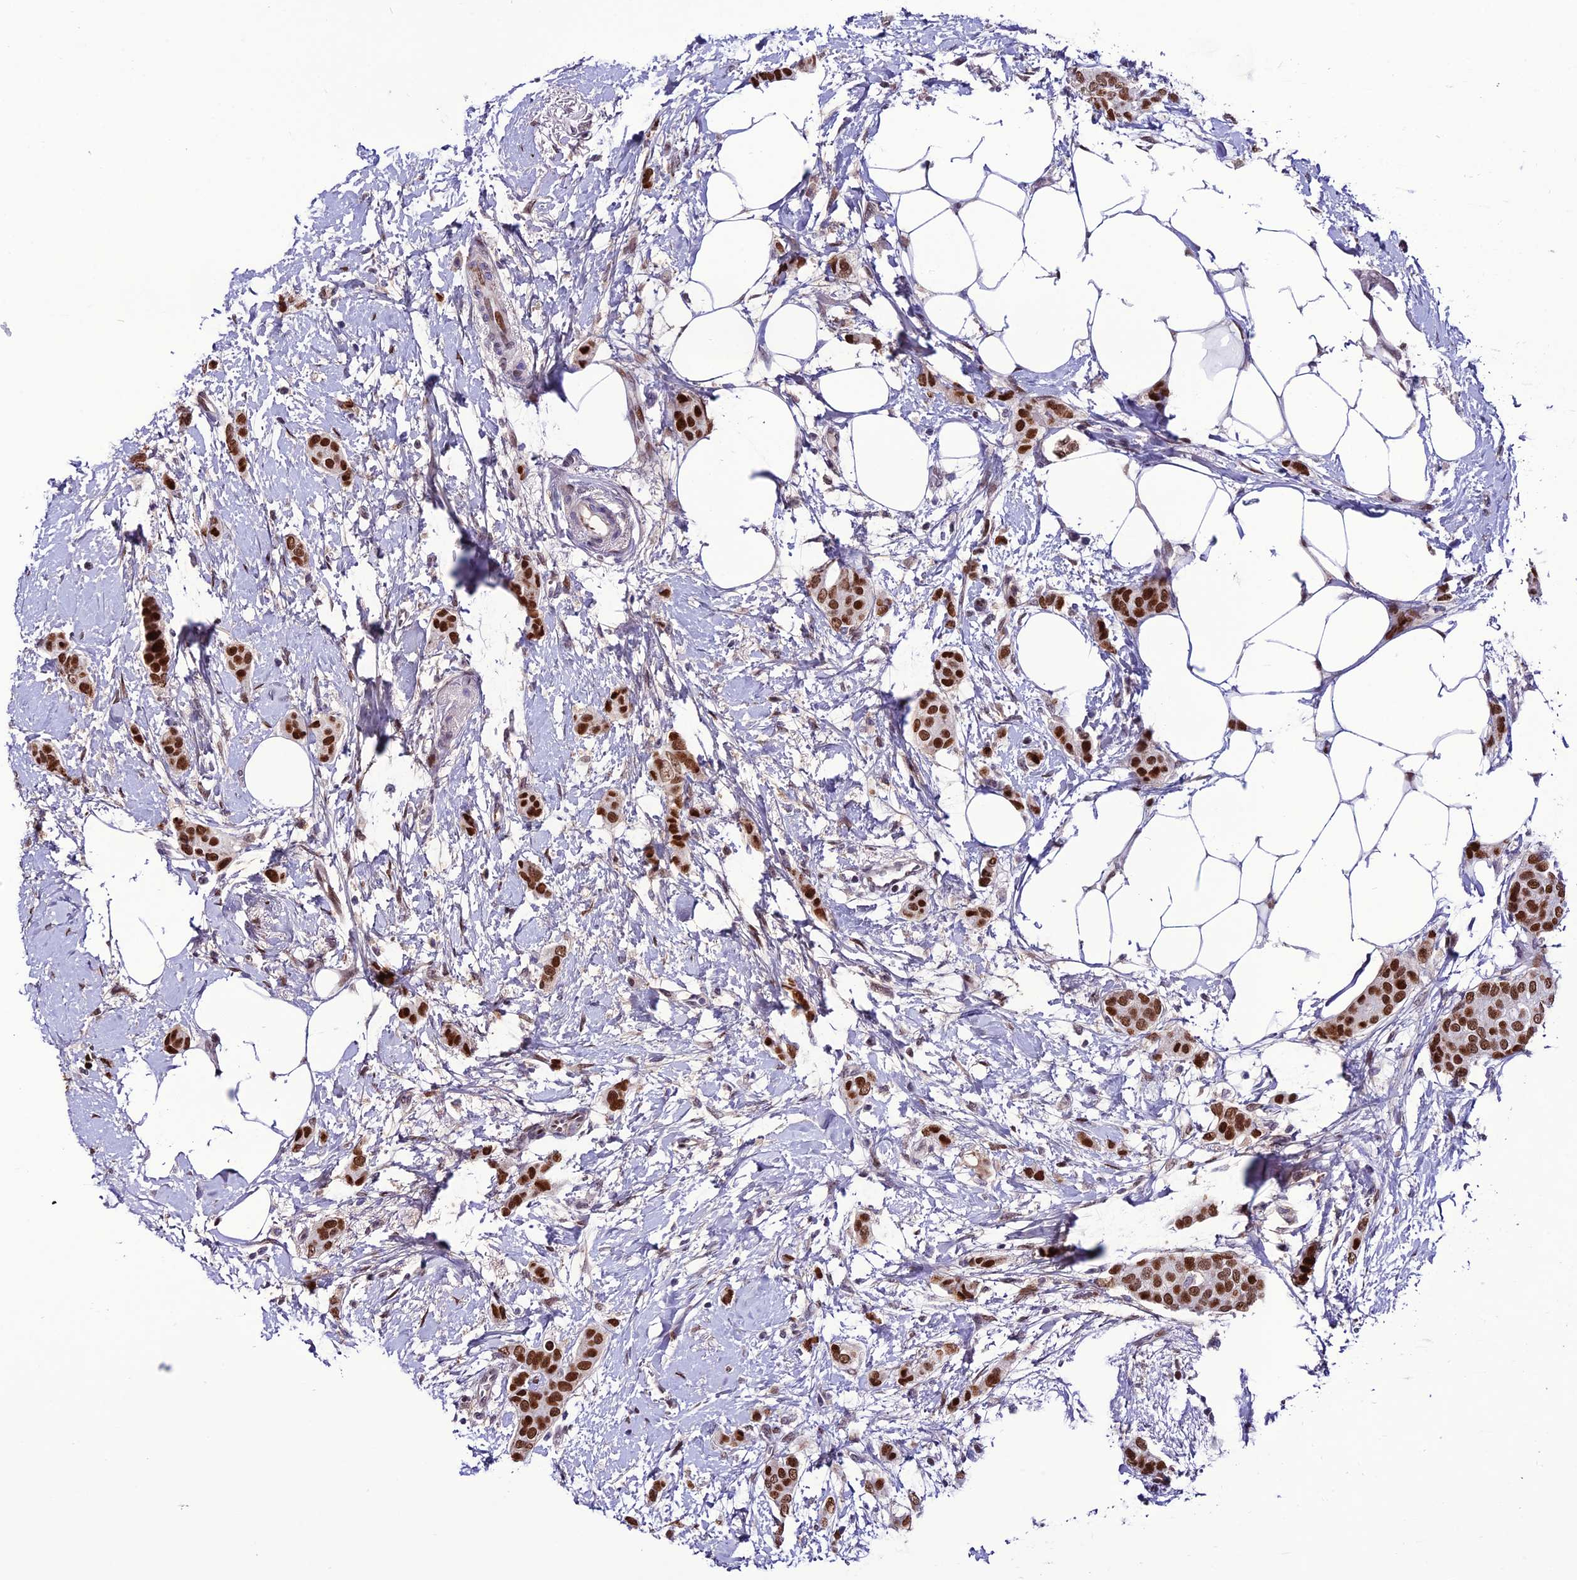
{"staining": {"intensity": "strong", "quantity": ">75%", "location": "nuclear"}, "tissue": "breast cancer", "cell_type": "Tumor cells", "image_type": "cancer", "snomed": [{"axis": "morphology", "description": "Duct carcinoma"}, {"axis": "topography", "description": "Breast"}], "caption": "Breast cancer was stained to show a protein in brown. There is high levels of strong nuclear expression in approximately >75% of tumor cells.", "gene": "ZNF707", "patient": {"sex": "female", "age": 72}}